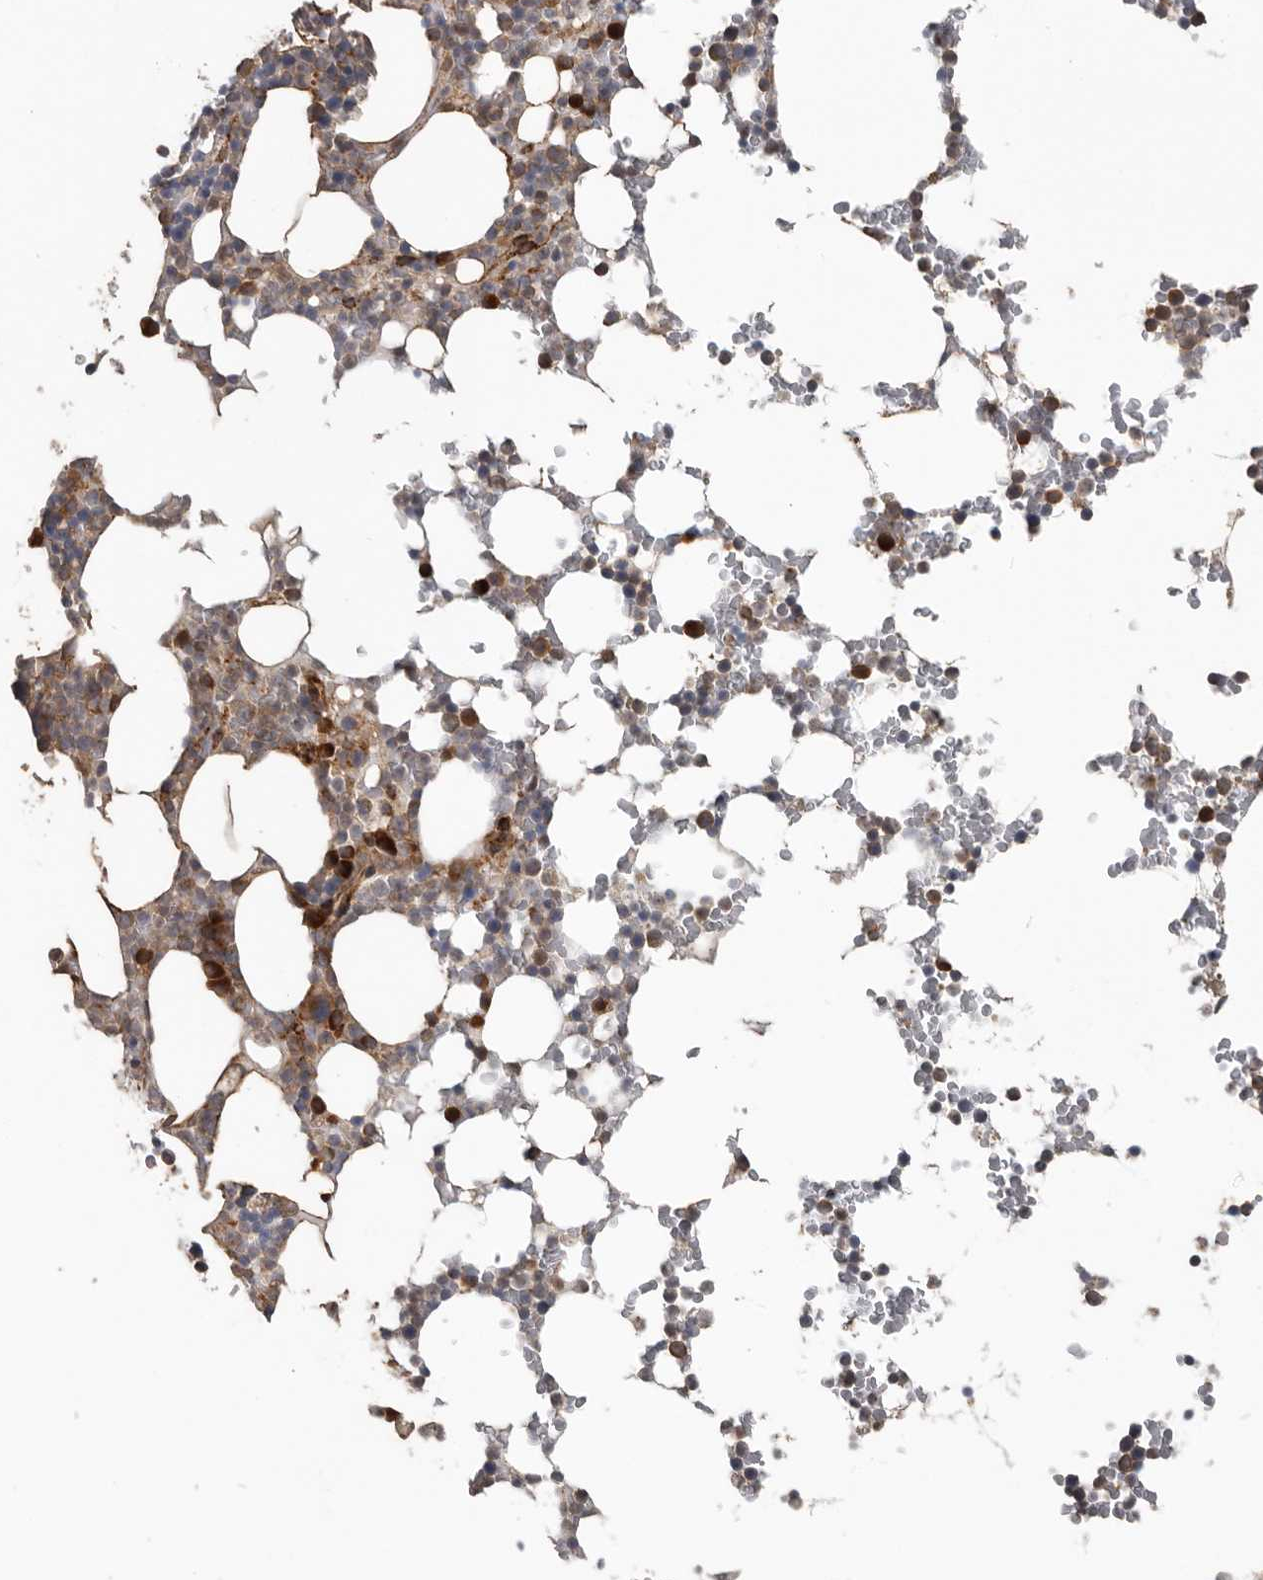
{"staining": {"intensity": "strong", "quantity": "<25%", "location": "cytoplasmic/membranous,nuclear"}, "tissue": "bone marrow", "cell_type": "Hematopoietic cells", "image_type": "normal", "snomed": [{"axis": "morphology", "description": "Normal tissue, NOS"}, {"axis": "topography", "description": "Bone marrow"}], "caption": "This is a micrograph of IHC staining of unremarkable bone marrow, which shows strong expression in the cytoplasmic/membranous,nuclear of hematopoietic cells.", "gene": "CEP350", "patient": {"sex": "male", "age": 58}}